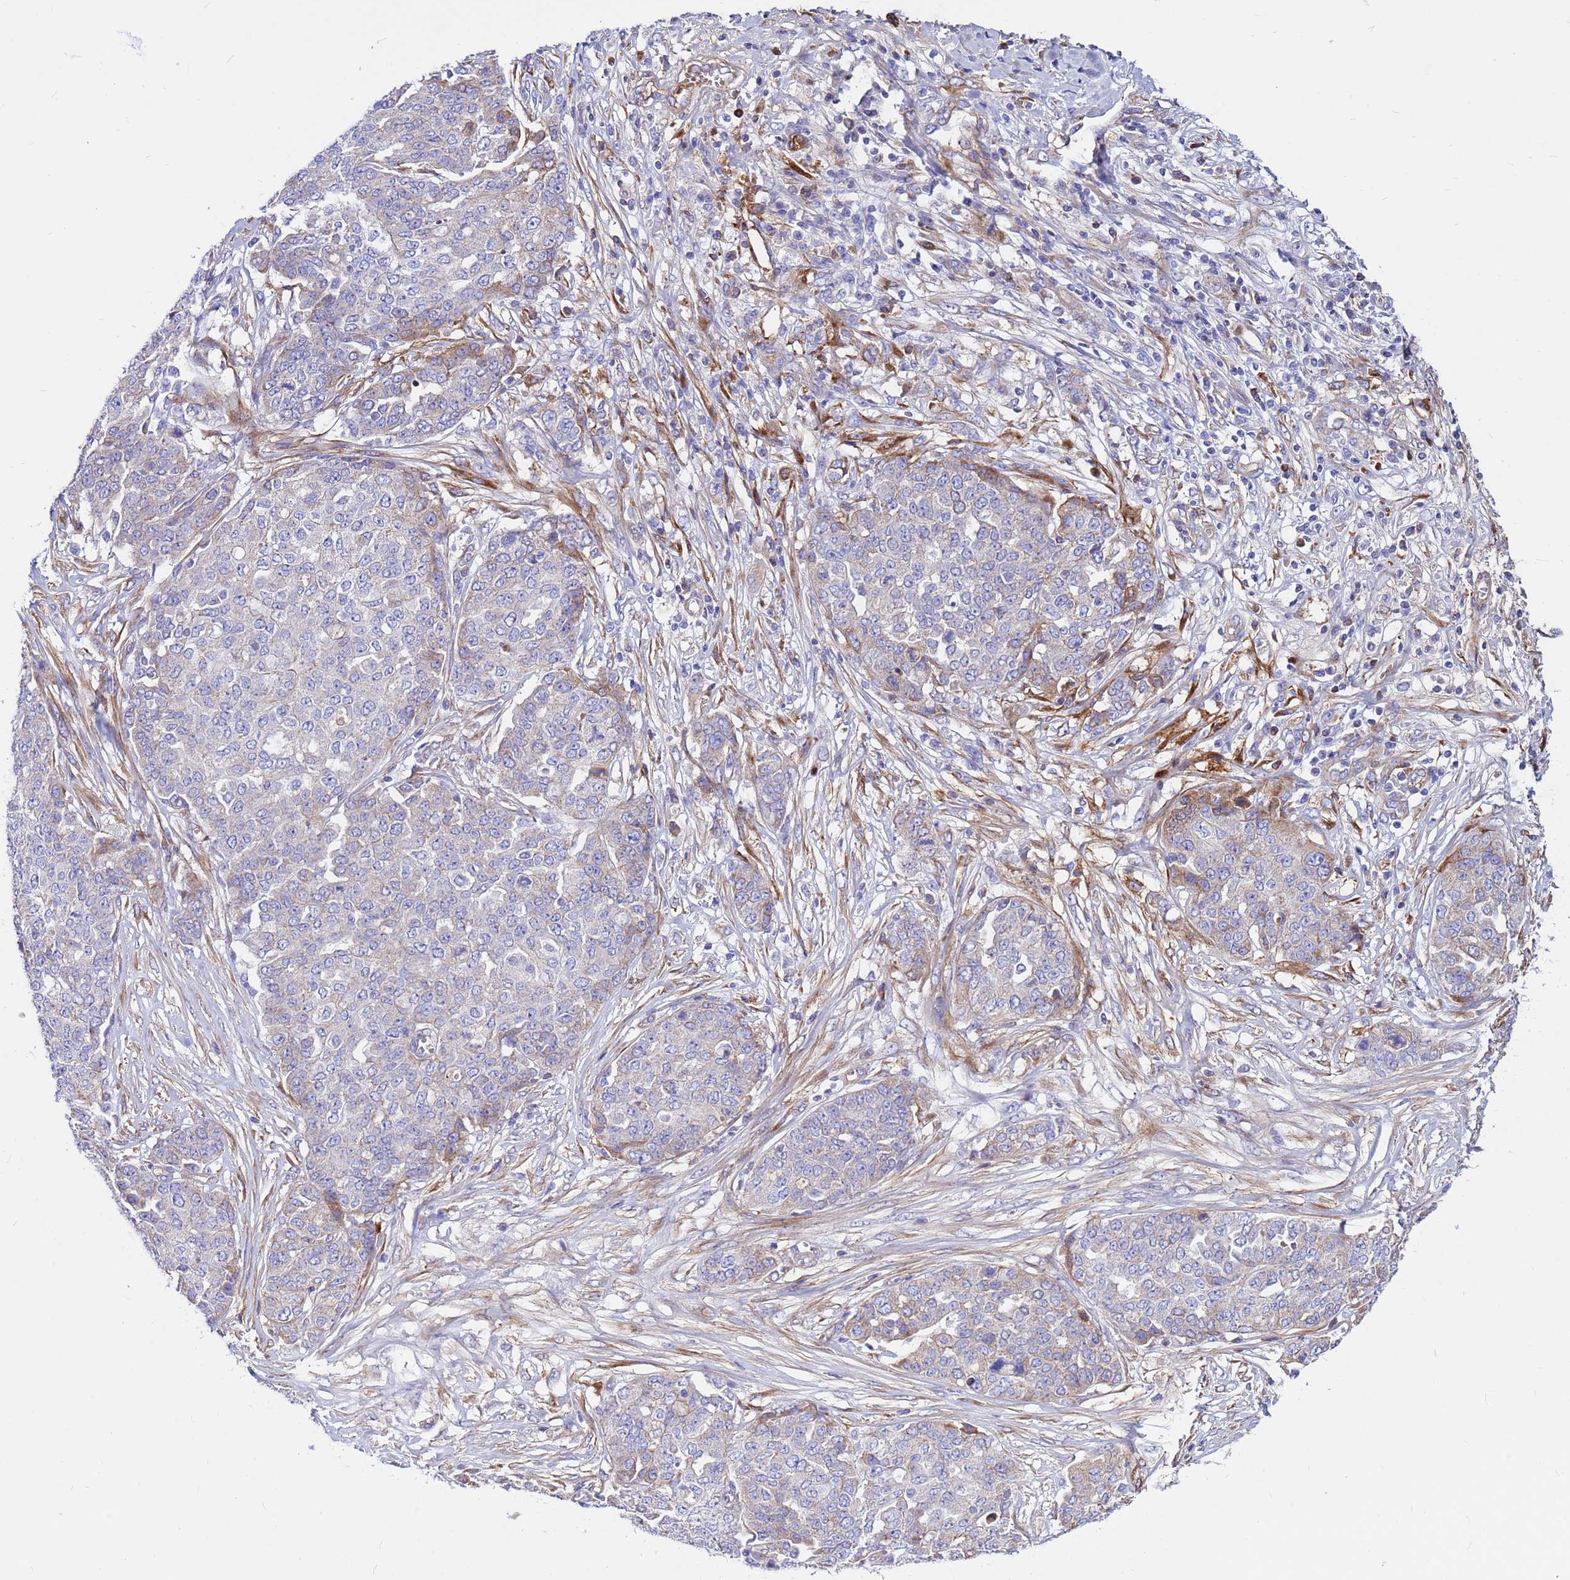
{"staining": {"intensity": "weak", "quantity": "<25%", "location": "cytoplasmic/membranous"}, "tissue": "ovarian cancer", "cell_type": "Tumor cells", "image_type": "cancer", "snomed": [{"axis": "morphology", "description": "Cystadenocarcinoma, serous, NOS"}, {"axis": "topography", "description": "Soft tissue"}, {"axis": "topography", "description": "Ovary"}], "caption": "Immunohistochemical staining of human serous cystadenocarcinoma (ovarian) displays no significant positivity in tumor cells.", "gene": "CRHBP", "patient": {"sex": "female", "age": 57}}